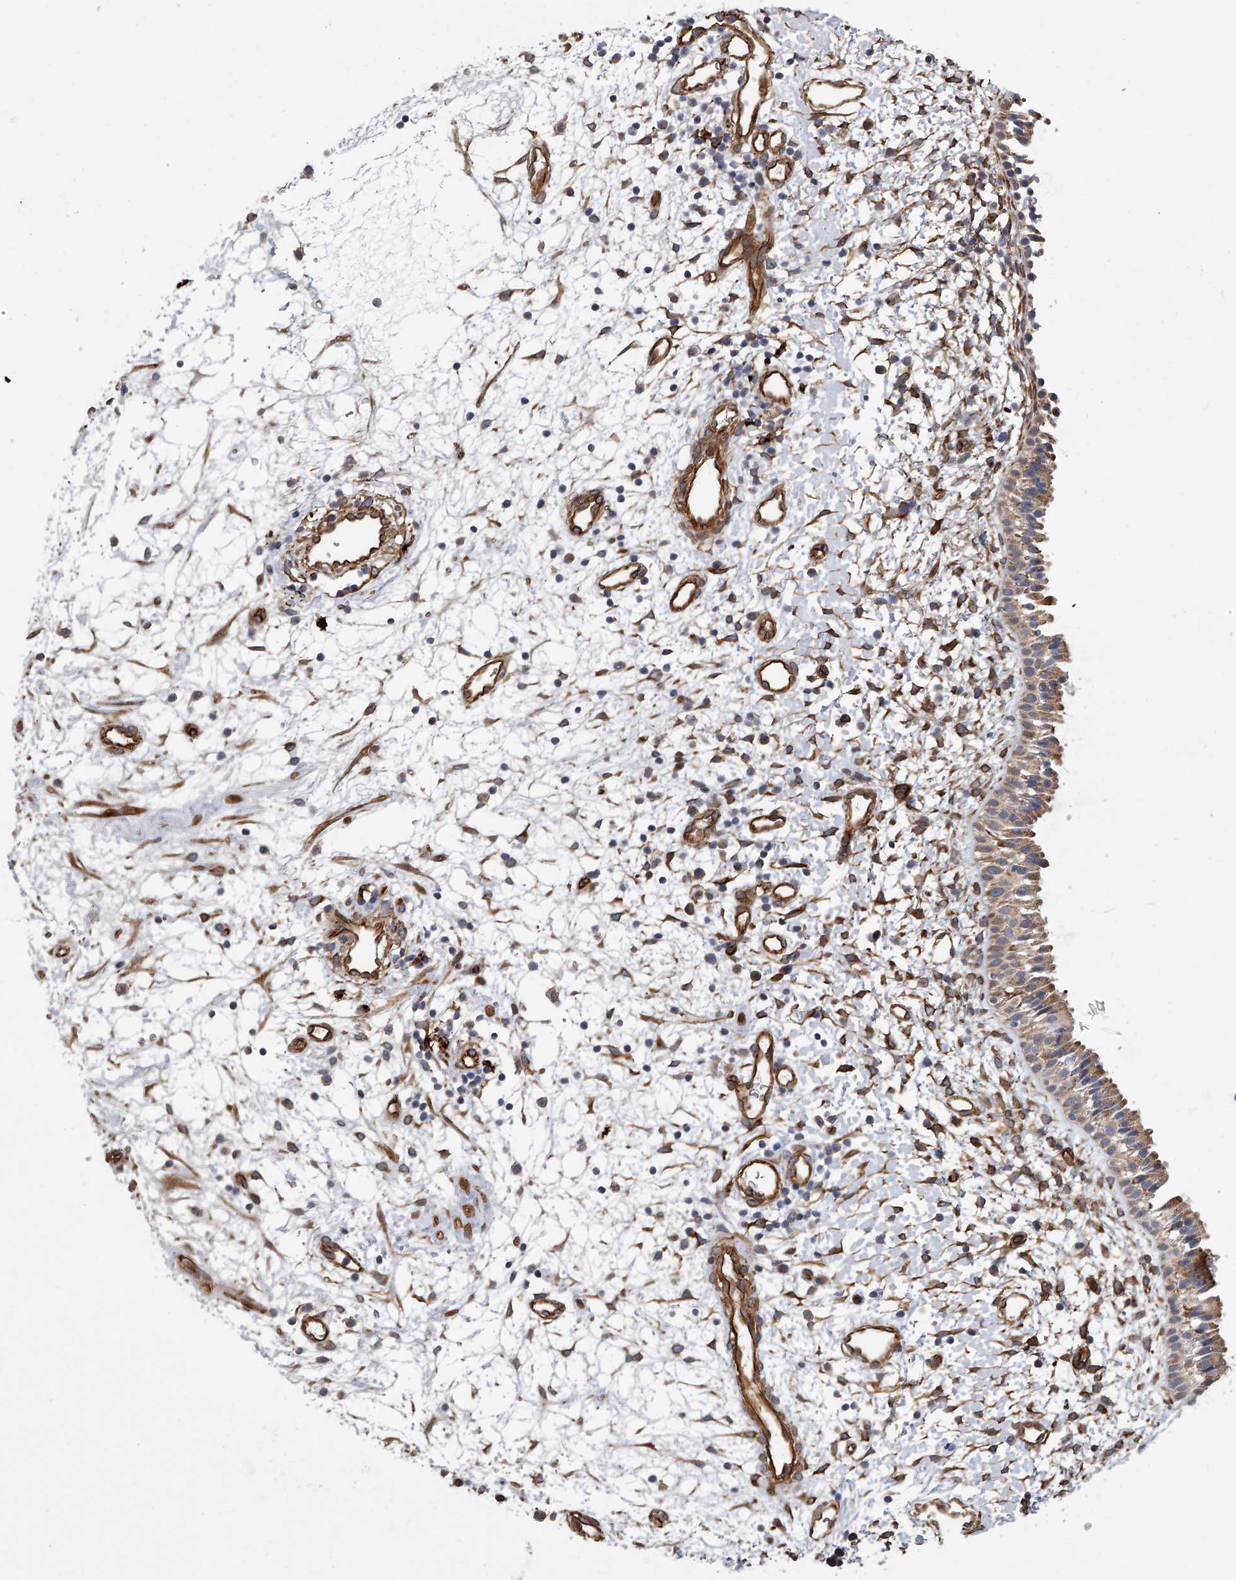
{"staining": {"intensity": "moderate", "quantity": ">75%", "location": "cytoplasmic/membranous"}, "tissue": "nasopharynx", "cell_type": "Respiratory epithelial cells", "image_type": "normal", "snomed": [{"axis": "morphology", "description": "Normal tissue, NOS"}, {"axis": "topography", "description": "Nasopharynx"}], "caption": "Normal nasopharynx exhibits moderate cytoplasmic/membranous staining in about >75% of respiratory epithelial cells.", "gene": "PDSS2", "patient": {"sex": "male", "age": 22}}